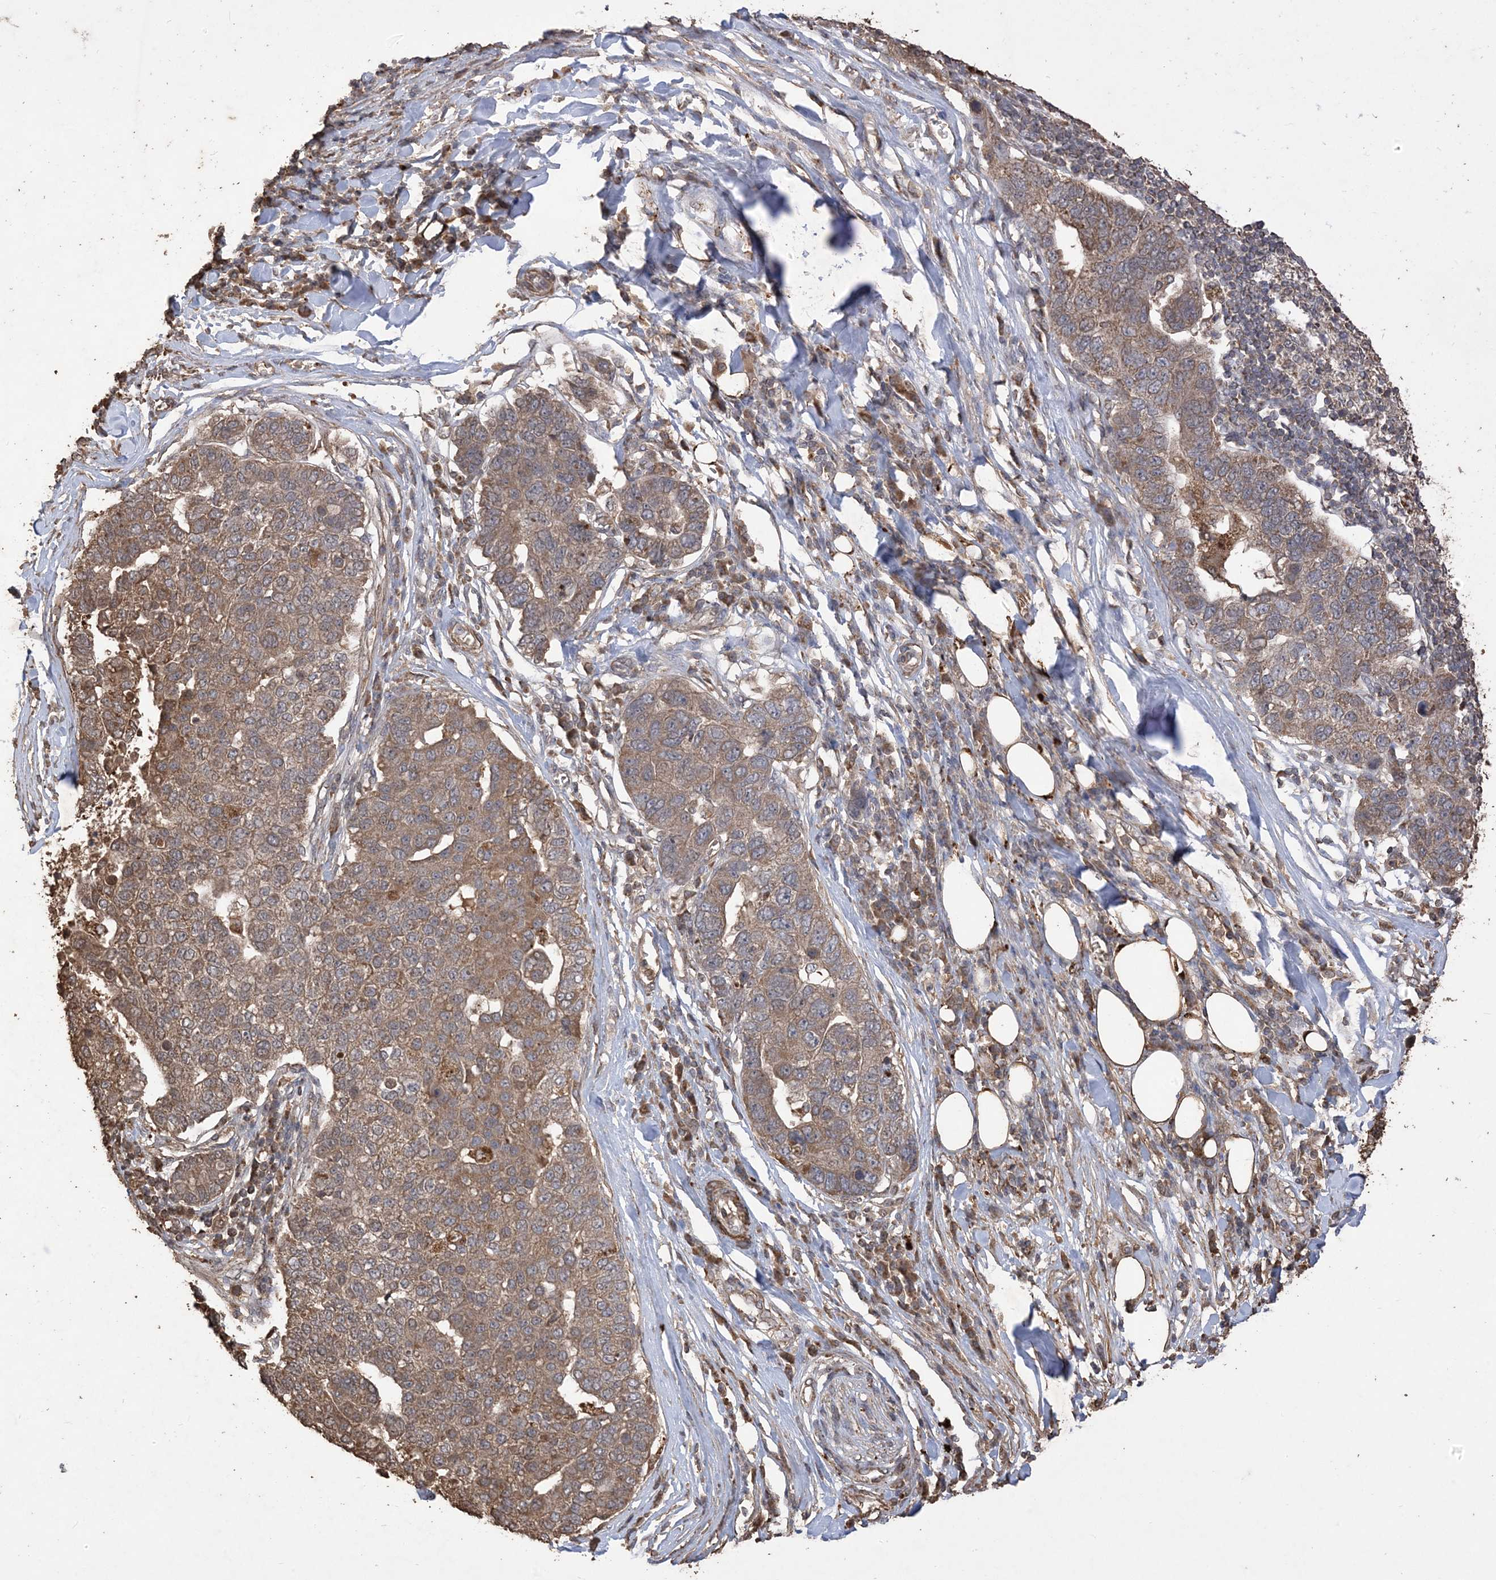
{"staining": {"intensity": "moderate", "quantity": ">75%", "location": "cytoplasmic/membranous"}, "tissue": "pancreatic cancer", "cell_type": "Tumor cells", "image_type": "cancer", "snomed": [{"axis": "morphology", "description": "Adenocarcinoma, NOS"}, {"axis": "topography", "description": "Pancreas"}], "caption": "Immunohistochemistry (DAB) staining of human adenocarcinoma (pancreatic) exhibits moderate cytoplasmic/membranous protein expression in about >75% of tumor cells.", "gene": "HPS4", "patient": {"sex": "female", "age": 61}}